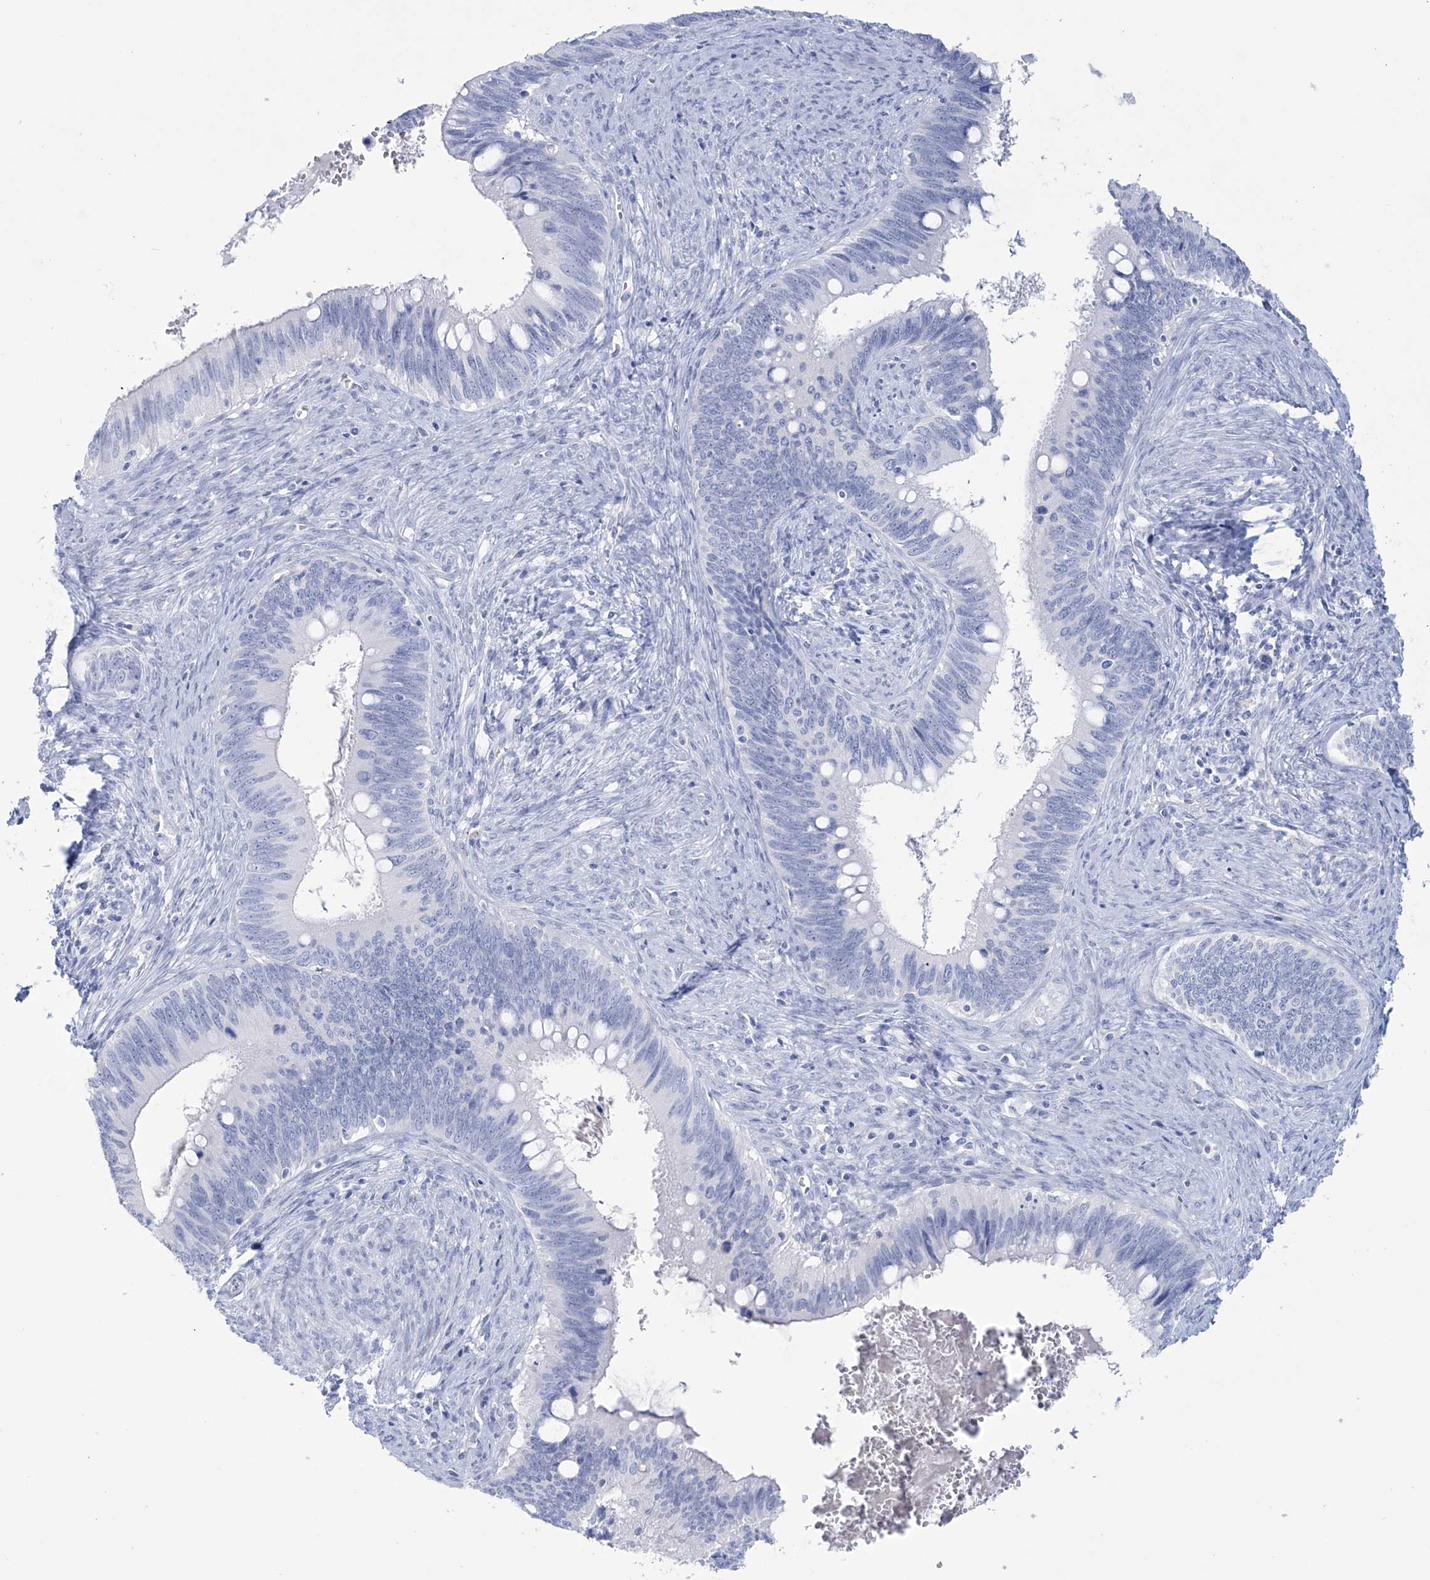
{"staining": {"intensity": "negative", "quantity": "none", "location": "none"}, "tissue": "cervical cancer", "cell_type": "Tumor cells", "image_type": "cancer", "snomed": [{"axis": "morphology", "description": "Adenocarcinoma, NOS"}, {"axis": "topography", "description": "Cervix"}], "caption": "Cervical cancer stained for a protein using immunohistochemistry (IHC) displays no staining tumor cells.", "gene": "DPCD", "patient": {"sex": "female", "age": 42}}